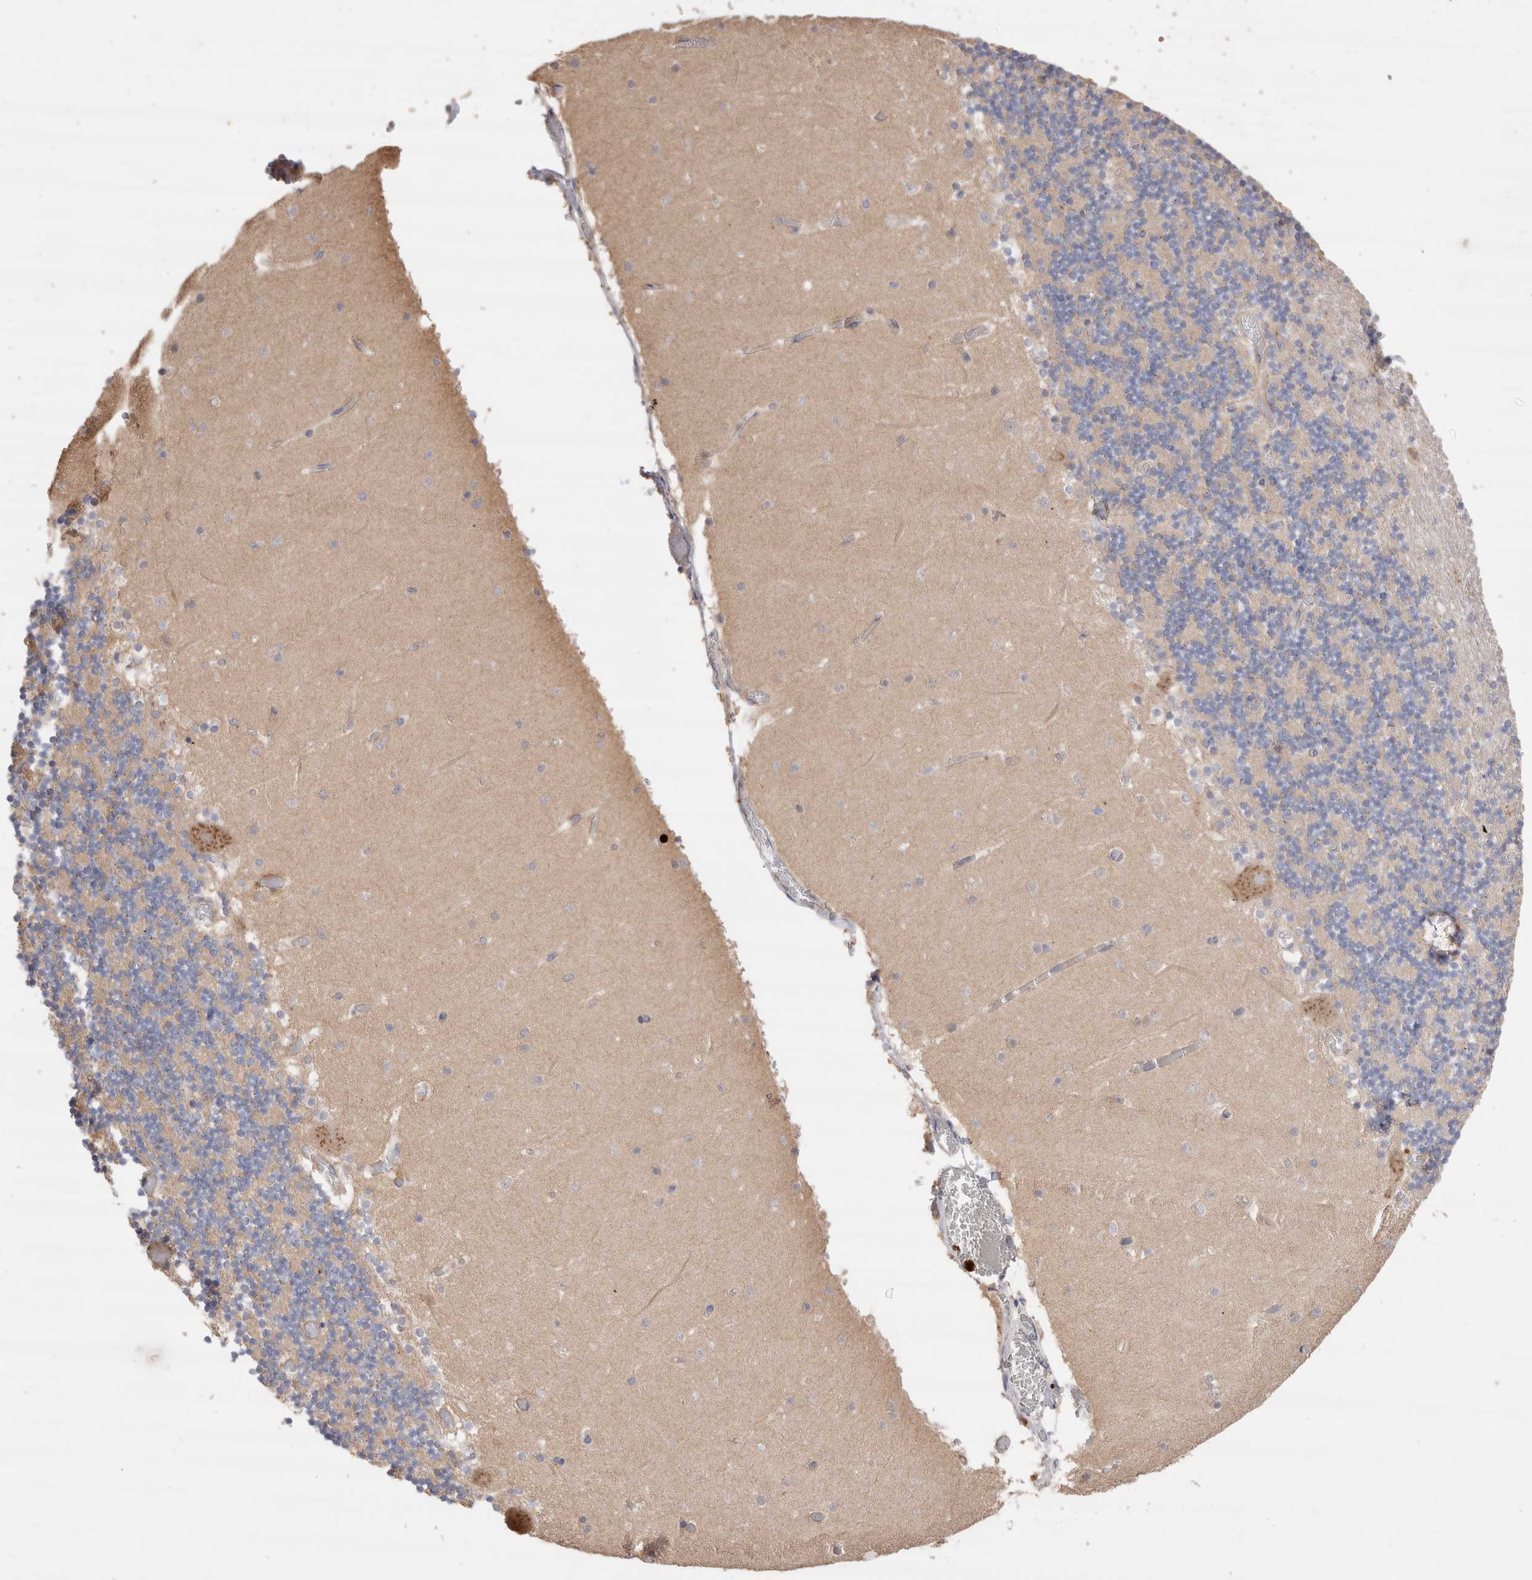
{"staining": {"intensity": "negative", "quantity": "none", "location": "none"}, "tissue": "cerebellum", "cell_type": "Cells in granular layer", "image_type": "normal", "snomed": [{"axis": "morphology", "description": "Normal tissue, NOS"}, {"axis": "topography", "description": "Cerebellum"}], "caption": "Cerebellum was stained to show a protein in brown. There is no significant staining in cells in granular layer. (IHC, brightfield microscopy, high magnification).", "gene": "NXT2", "patient": {"sex": "female", "age": 28}}